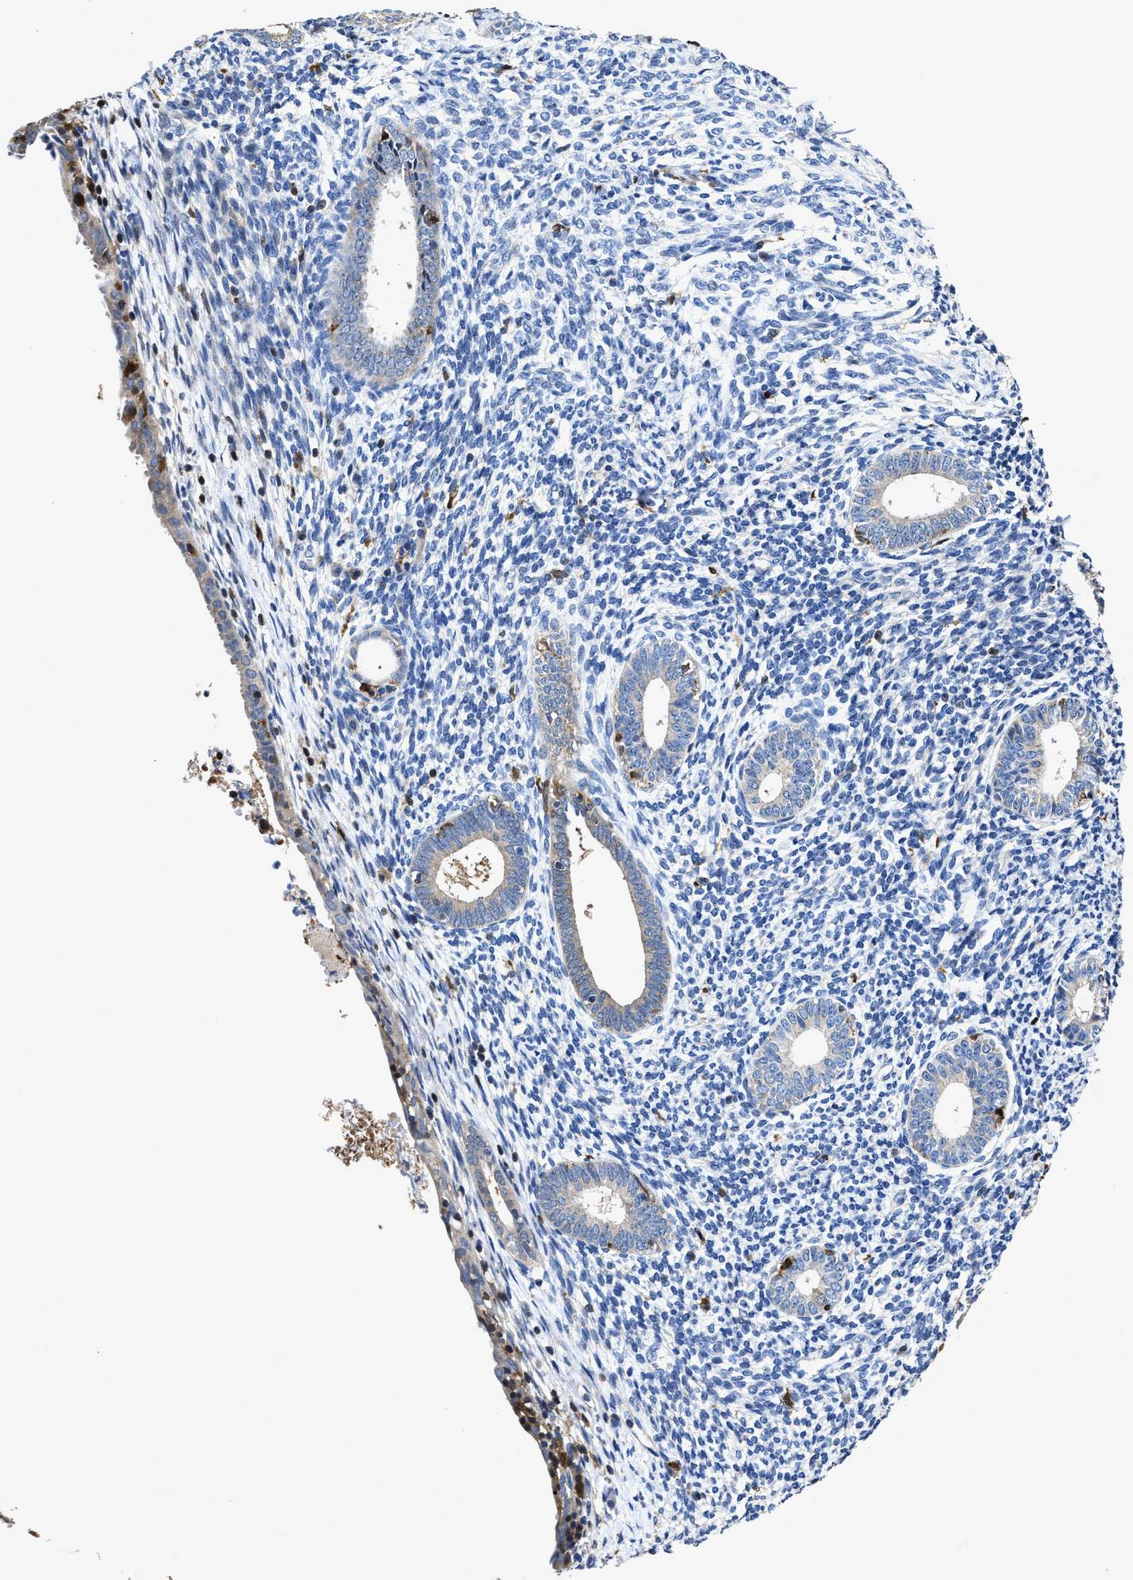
{"staining": {"intensity": "negative", "quantity": "none", "location": "none"}, "tissue": "endometrium", "cell_type": "Cells in endometrial stroma", "image_type": "normal", "snomed": [{"axis": "morphology", "description": "Normal tissue, NOS"}, {"axis": "morphology", "description": "Adenocarcinoma, NOS"}, {"axis": "topography", "description": "Endometrium"}], "caption": "Immunohistochemistry (IHC) image of unremarkable endometrium: human endometrium stained with DAB (3,3'-diaminobenzidine) displays no significant protein staining in cells in endometrial stroma.", "gene": "RGS10", "patient": {"sex": "female", "age": 57}}